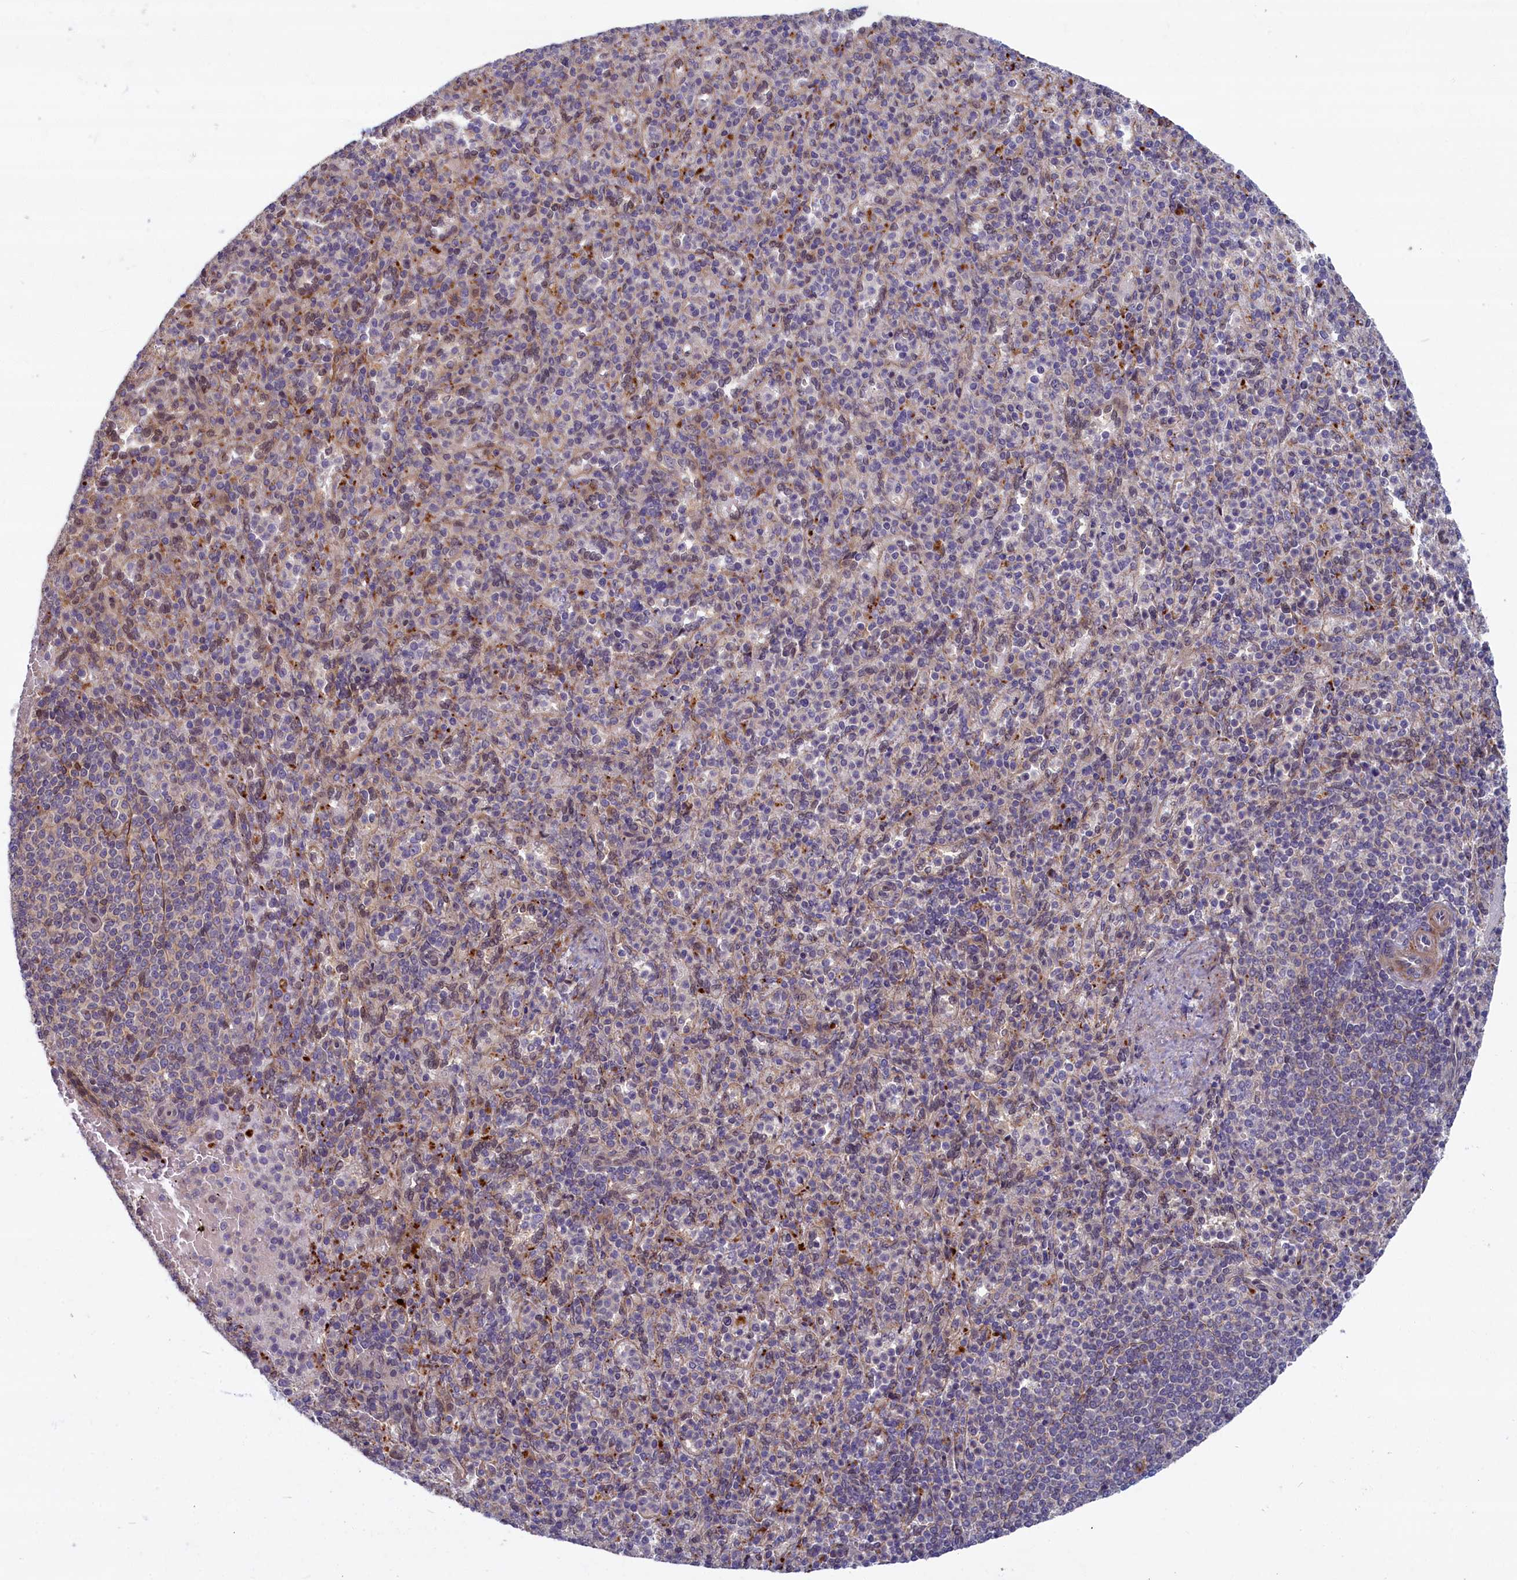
{"staining": {"intensity": "weak", "quantity": "<25%", "location": "cytoplasmic/membranous"}, "tissue": "spleen", "cell_type": "Cells in red pulp", "image_type": "normal", "snomed": [{"axis": "morphology", "description": "Normal tissue, NOS"}, {"axis": "topography", "description": "Spleen"}], "caption": "Immunohistochemical staining of normal spleen reveals no significant staining in cells in red pulp.", "gene": "FCSK", "patient": {"sex": "female", "age": 74}}